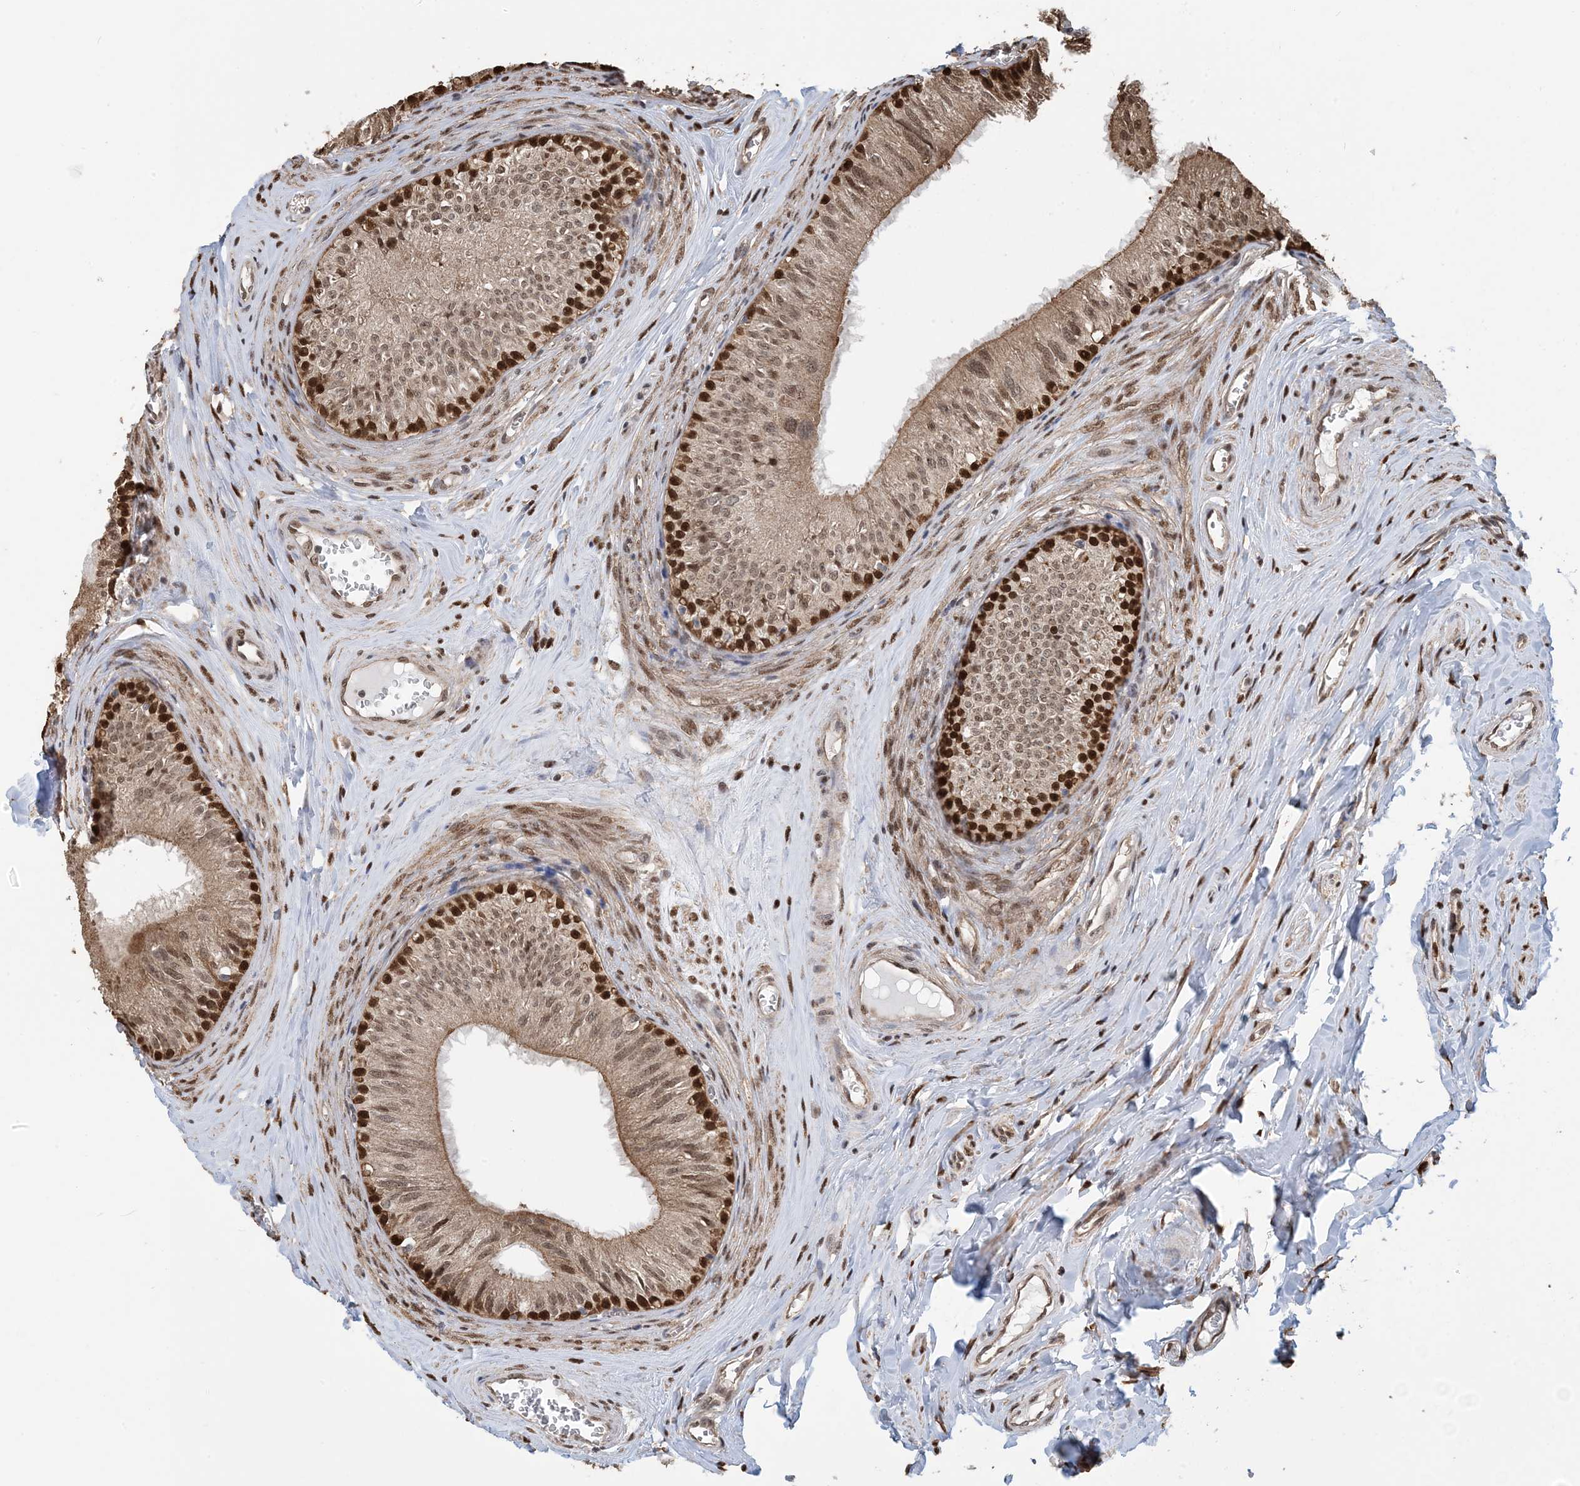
{"staining": {"intensity": "strong", "quantity": "25%-75%", "location": "cytoplasmic/membranous,nuclear"}, "tissue": "epididymis", "cell_type": "Glandular cells", "image_type": "normal", "snomed": [{"axis": "morphology", "description": "Normal tissue, NOS"}, {"axis": "topography", "description": "Epididymis"}], "caption": "The micrograph exhibits staining of benign epididymis, revealing strong cytoplasmic/membranous,nuclear protein expression (brown color) within glandular cells.", "gene": "HSPA1A", "patient": {"sex": "male", "age": 46}}